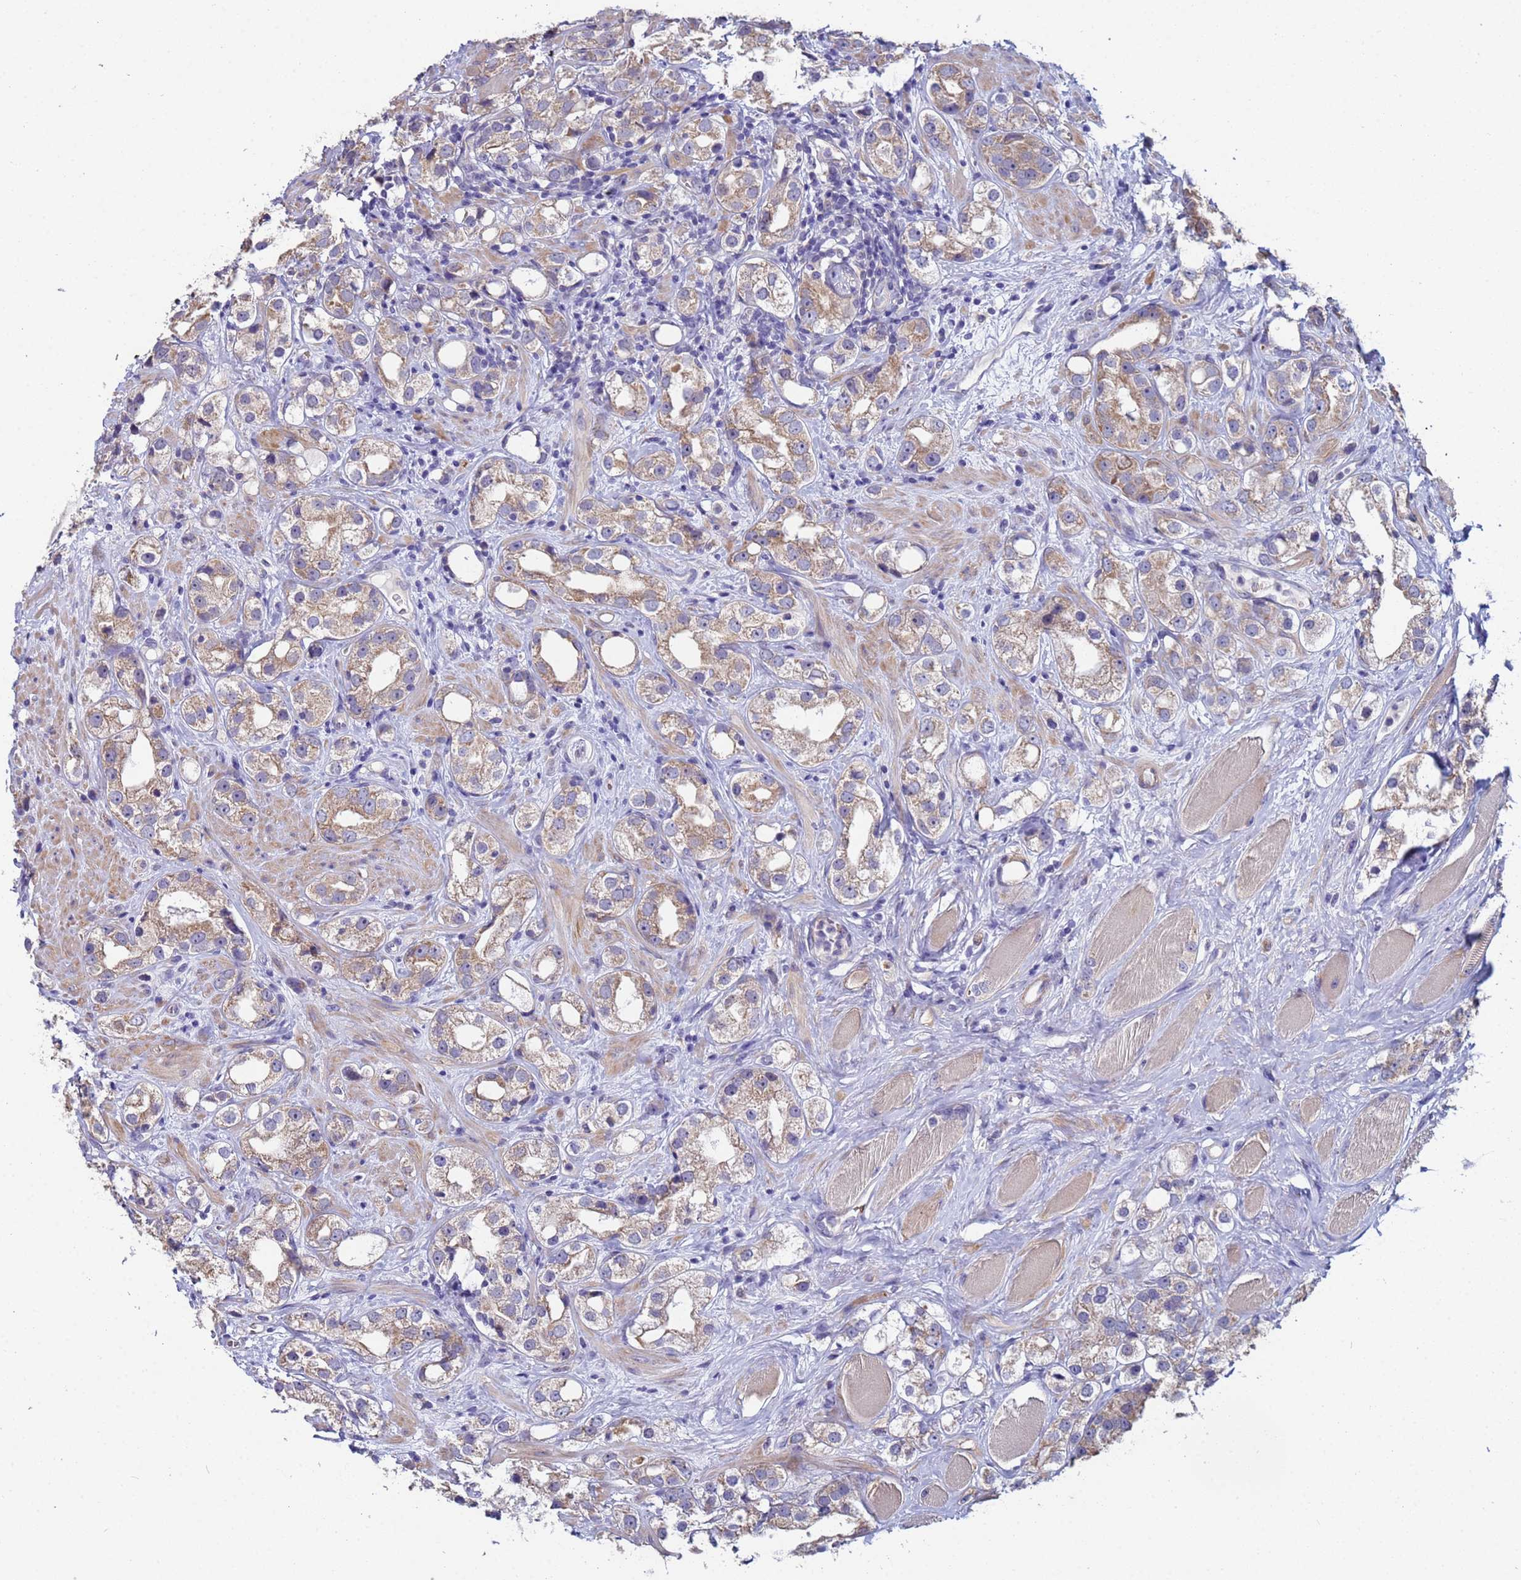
{"staining": {"intensity": "weak", "quantity": ">75%", "location": "cytoplasmic/membranous"}, "tissue": "prostate cancer", "cell_type": "Tumor cells", "image_type": "cancer", "snomed": [{"axis": "morphology", "description": "Adenocarcinoma, NOS"}, {"axis": "topography", "description": "Prostate"}], "caption": "An image showing weak cytoplasmic/membranous positivity in approximately >75% of tumor cells in adenocarcinoma (prostate), as visualized by brown immunohistochemical staining.", "gene": "CLHC1", "patient": {"sex": "male", "age": 79}}